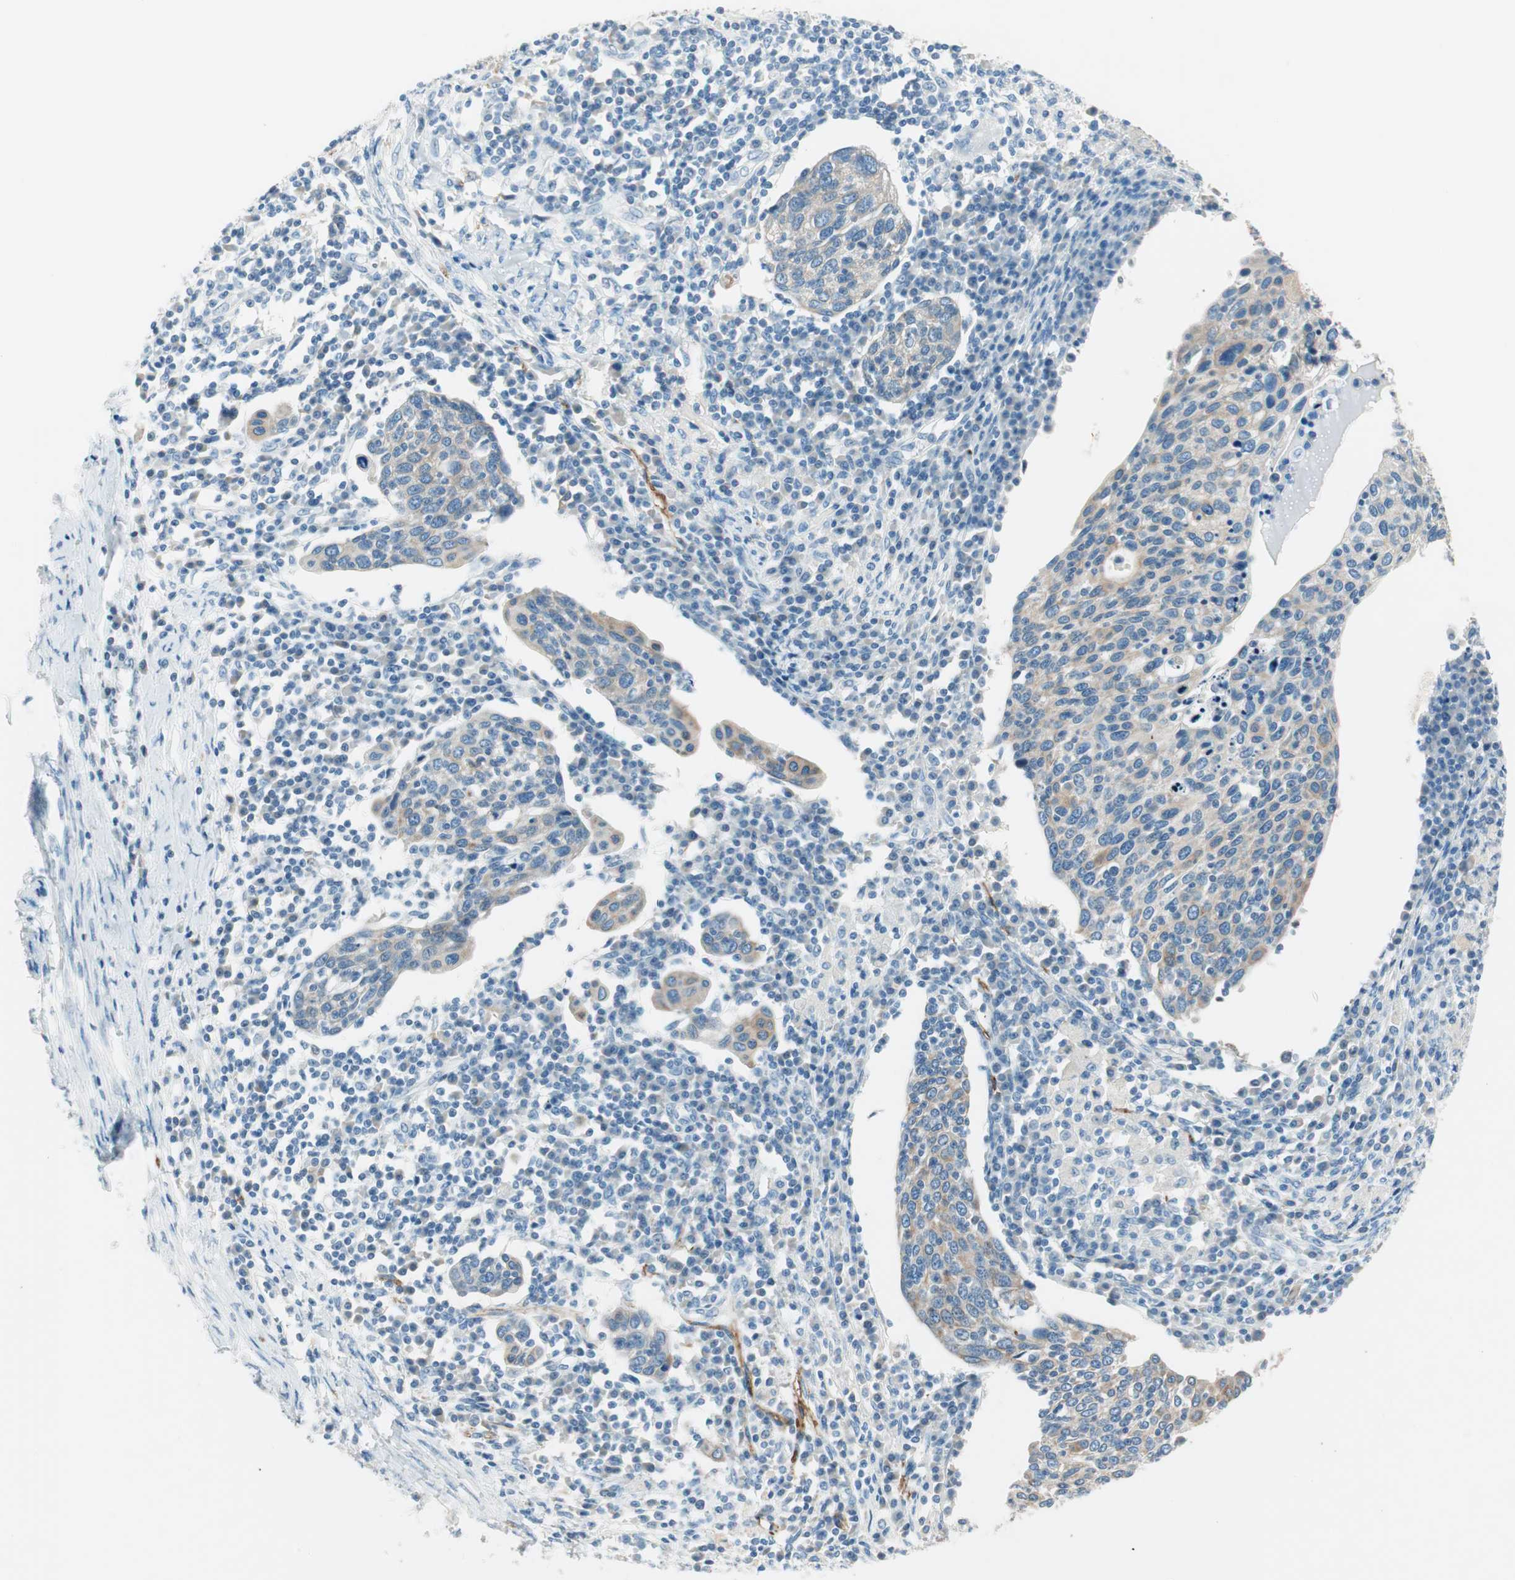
{"staining": {"intensity": "weak", "quantity": "25%-75%", "location": "cytoplasmic/membranous"}, "tissue": "cervical cancer", "cell_type": "Tumor cells", "image_type": "cancer", "snomed": [{"axis": "morphology", "description": "Squamous cell carcinoma, NOS"}, {"axis": "topography", "description": "Cervix"}], "caption": "DAB immunohistochemical staining of human cervical cancer (squamous cell carcinoma) shows weak cytoplasmic/membranous protein positivity in approximately 25%-75% of tumor cells.", "gene": "GNAO1", "patient": {"sex": "female", "age": 40}}